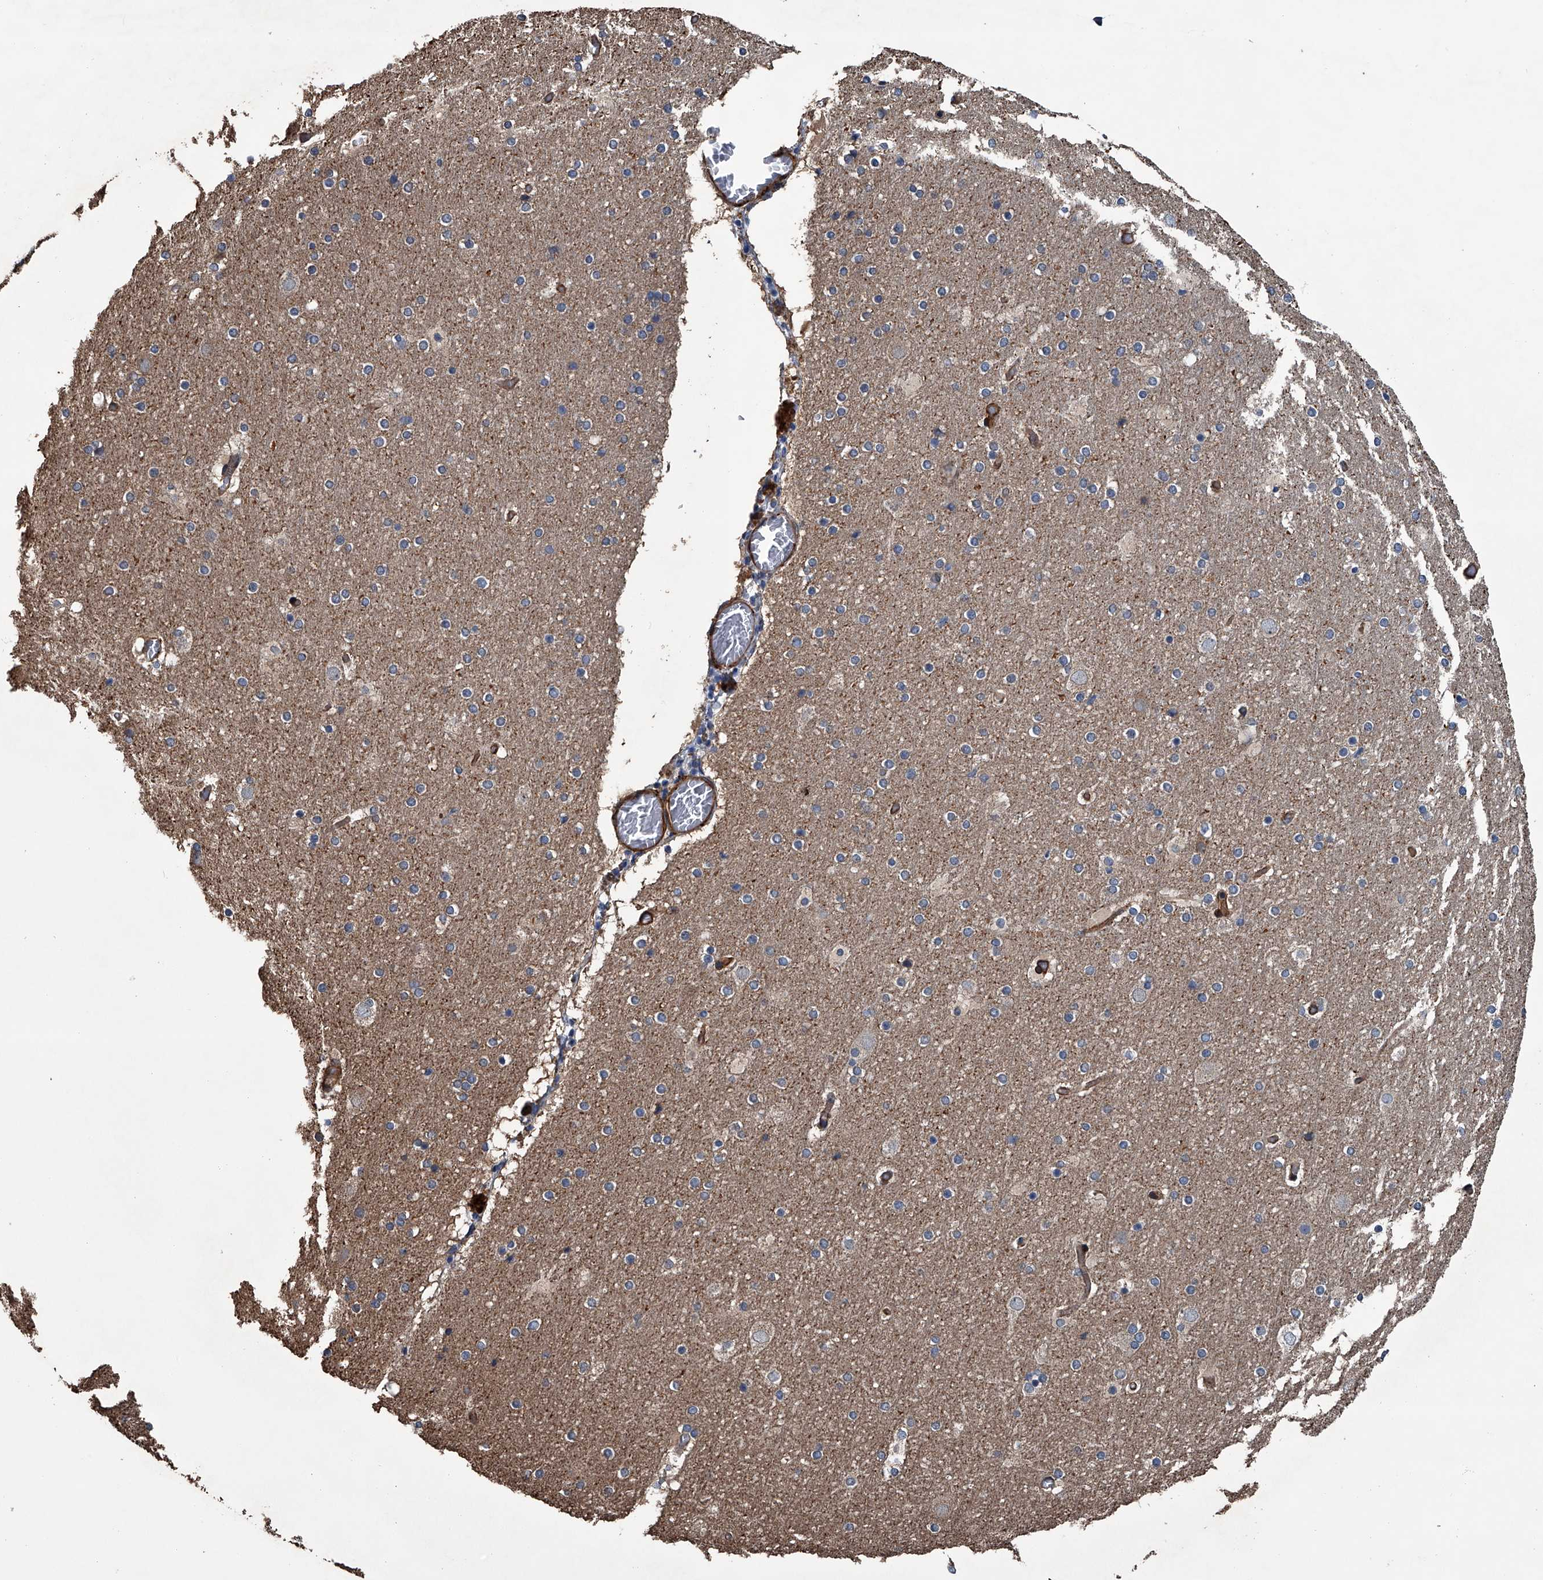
{"staining": {"intensity": "strong", "quantity": ">75%", "location": "cytoplasmic/membranous"}, "tissue": "cerebral cortex", "cell_type": "Endothelial cells", "image_type": "normal", "snomed": [{"axis": "morphology", "description": "Normal tissue, NOS"}, {"axis": "topography", "description": "Cerebral cortex"}], "caption": "Cerebral cortex stained with IHC exhibits strong cytoplasmic/membranous staining in approximately >75% of endothelial cells.", "gene": "LDLRAD2", "patient": {"sex": "male", "age": 57}}